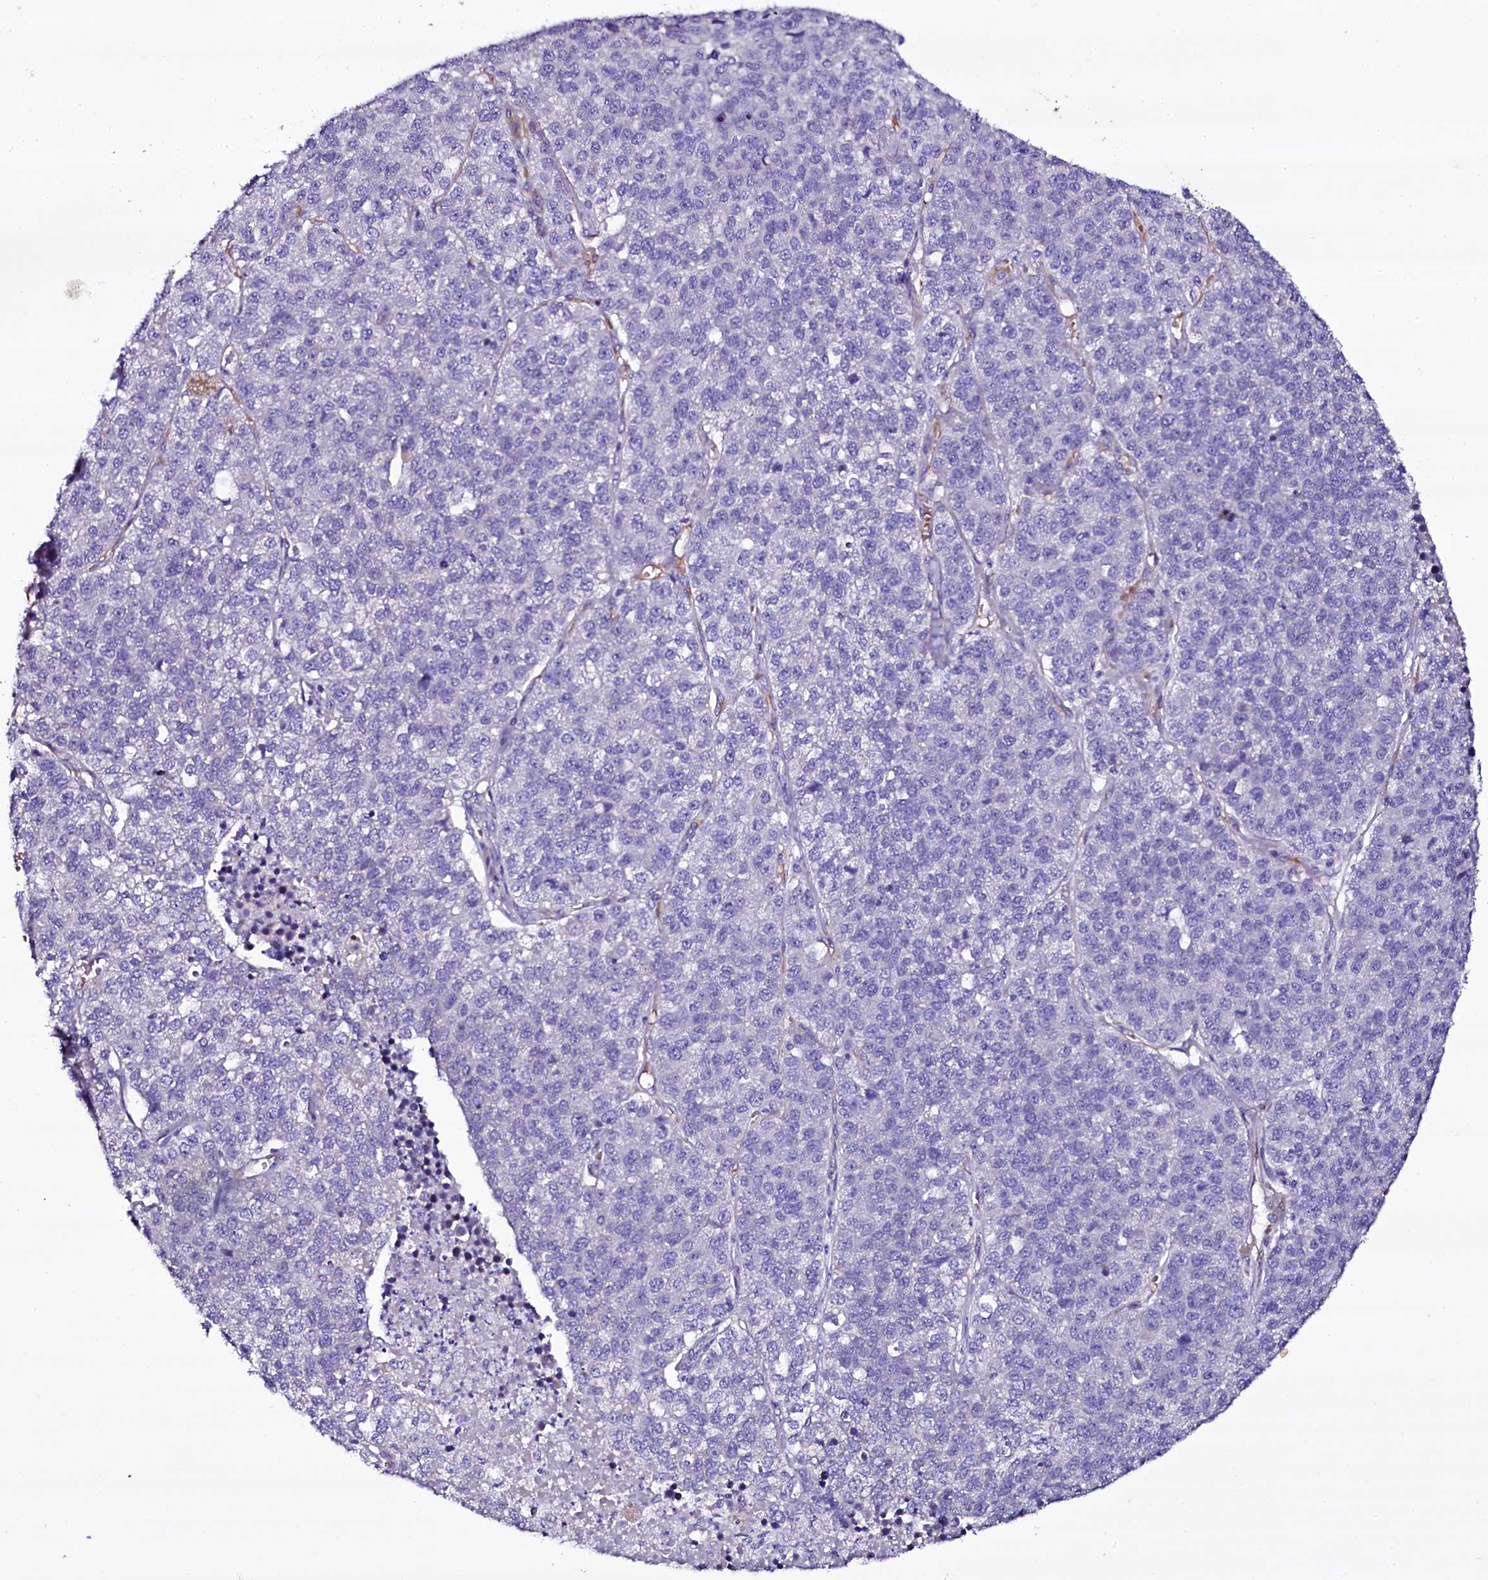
{"staining": {"intensity": "negative", "quantity": "none", "location": "none"}, "tissue": "lung cancer", "cell_type": "Tumor cells", "image_type": "cancer", "snomed": [{"axis": "morphology", "description": "Adenocarcinoma, NOS"}, {"axis": "topography", "description": "Lung"}], "caption": "Protein analysis of lung adenocarcinoma displays no significant expression in tumor cells.", "gene": "MEX3C", "patient": {"sex": "male", "age": 49}}